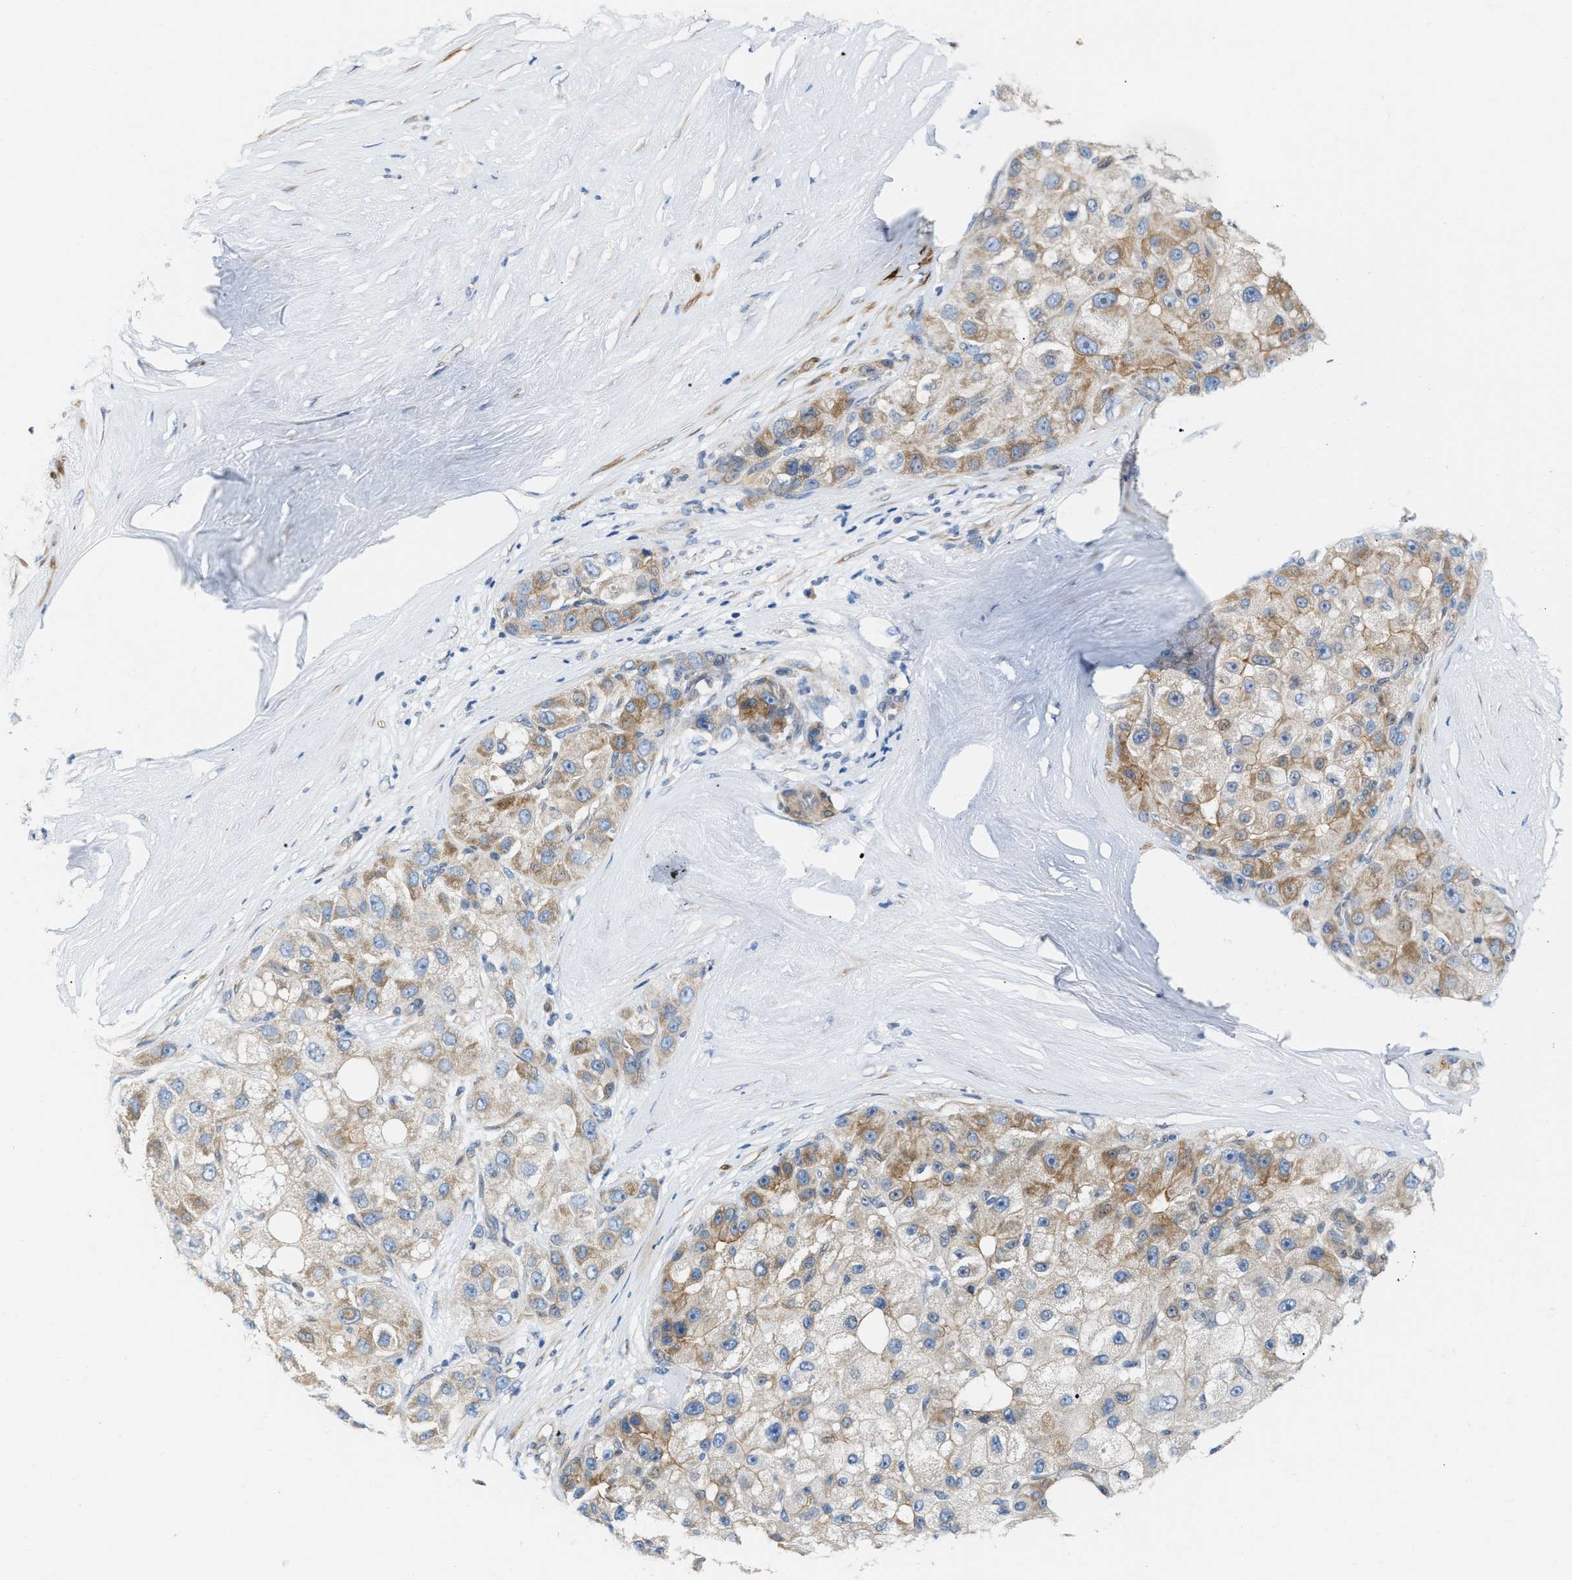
{"staining": {"intensity": "moderate", "quantity": "<25%", "location": "cytoplasmic/membranous"}, "tissue": "liver cancer", "cell_type": "Tumor cells", "image_type": "cancer", "snomed": [{"axis": "morphology", "description": "Carcinoma, Hepatocellular, NOS"}, {"axis": "topography", "description": "Liver"}], "caption": "The photomicrograph shows immunohistochemical staining of liver cancer (hepatocellular carcinoma). There is moderate cytoplasmic/membranous staining is seen in about <25% of tumor cells.", "gene": "FHL1", "patient": {"sex": "male", "age": 80}}